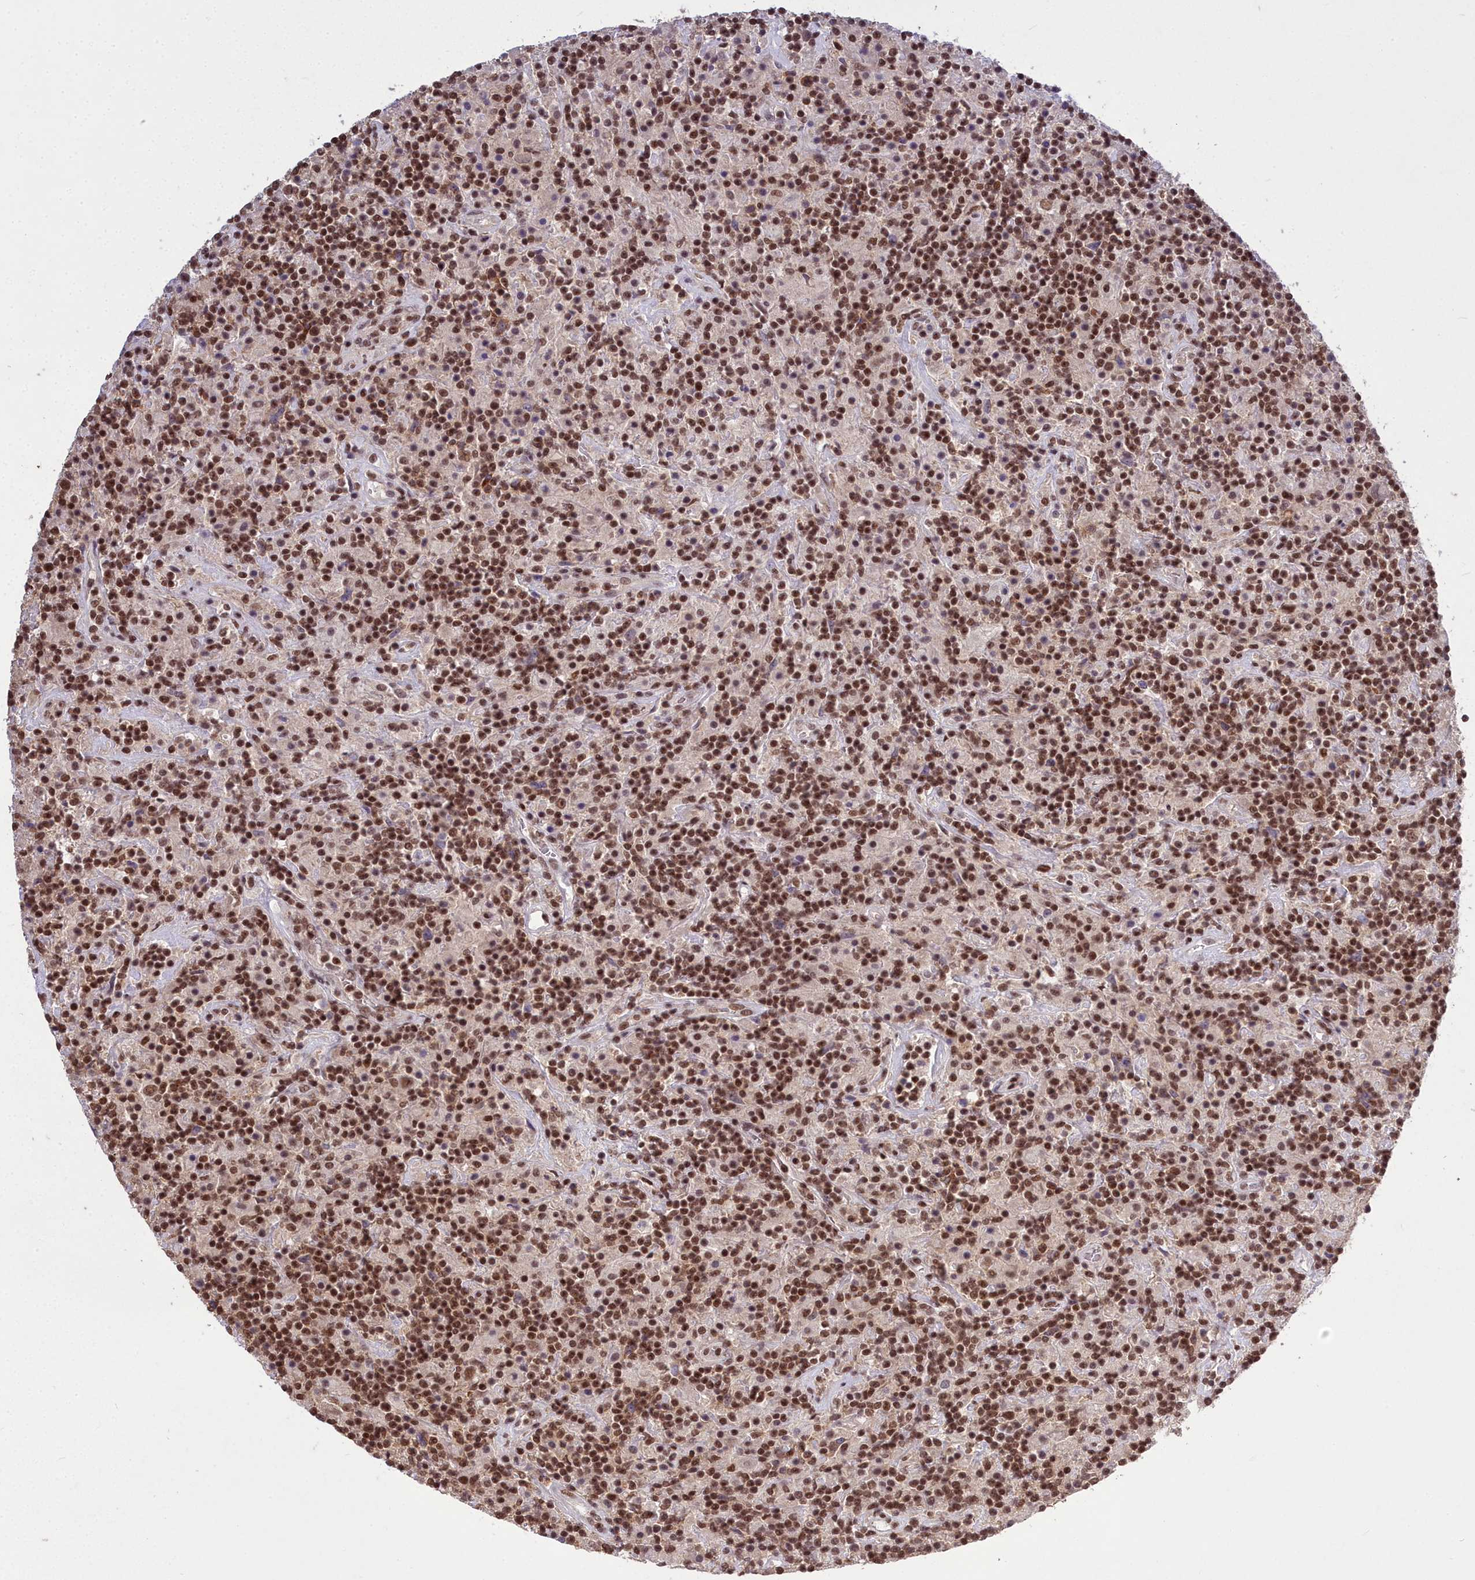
{"staining": {"intensity": "moderate", "quantity": ">75%", "location": "nuclear"}, "tissue": "lymphoma", "cell_type": "Tumor cells", "image_type": "cancer", "snomed": [{"axis": "morphology", "description": "Hodgkin's disease, NOS"}, {"axis": "topography", "description": "Lymph node"}], "caption": "The histopathology image exhibits a brown stain indicating the presence of a protein in the nuclear of tumor cells in lymphoma.", "gene": "GMEB1", "patient": {"sex": "male", "age": 70}}